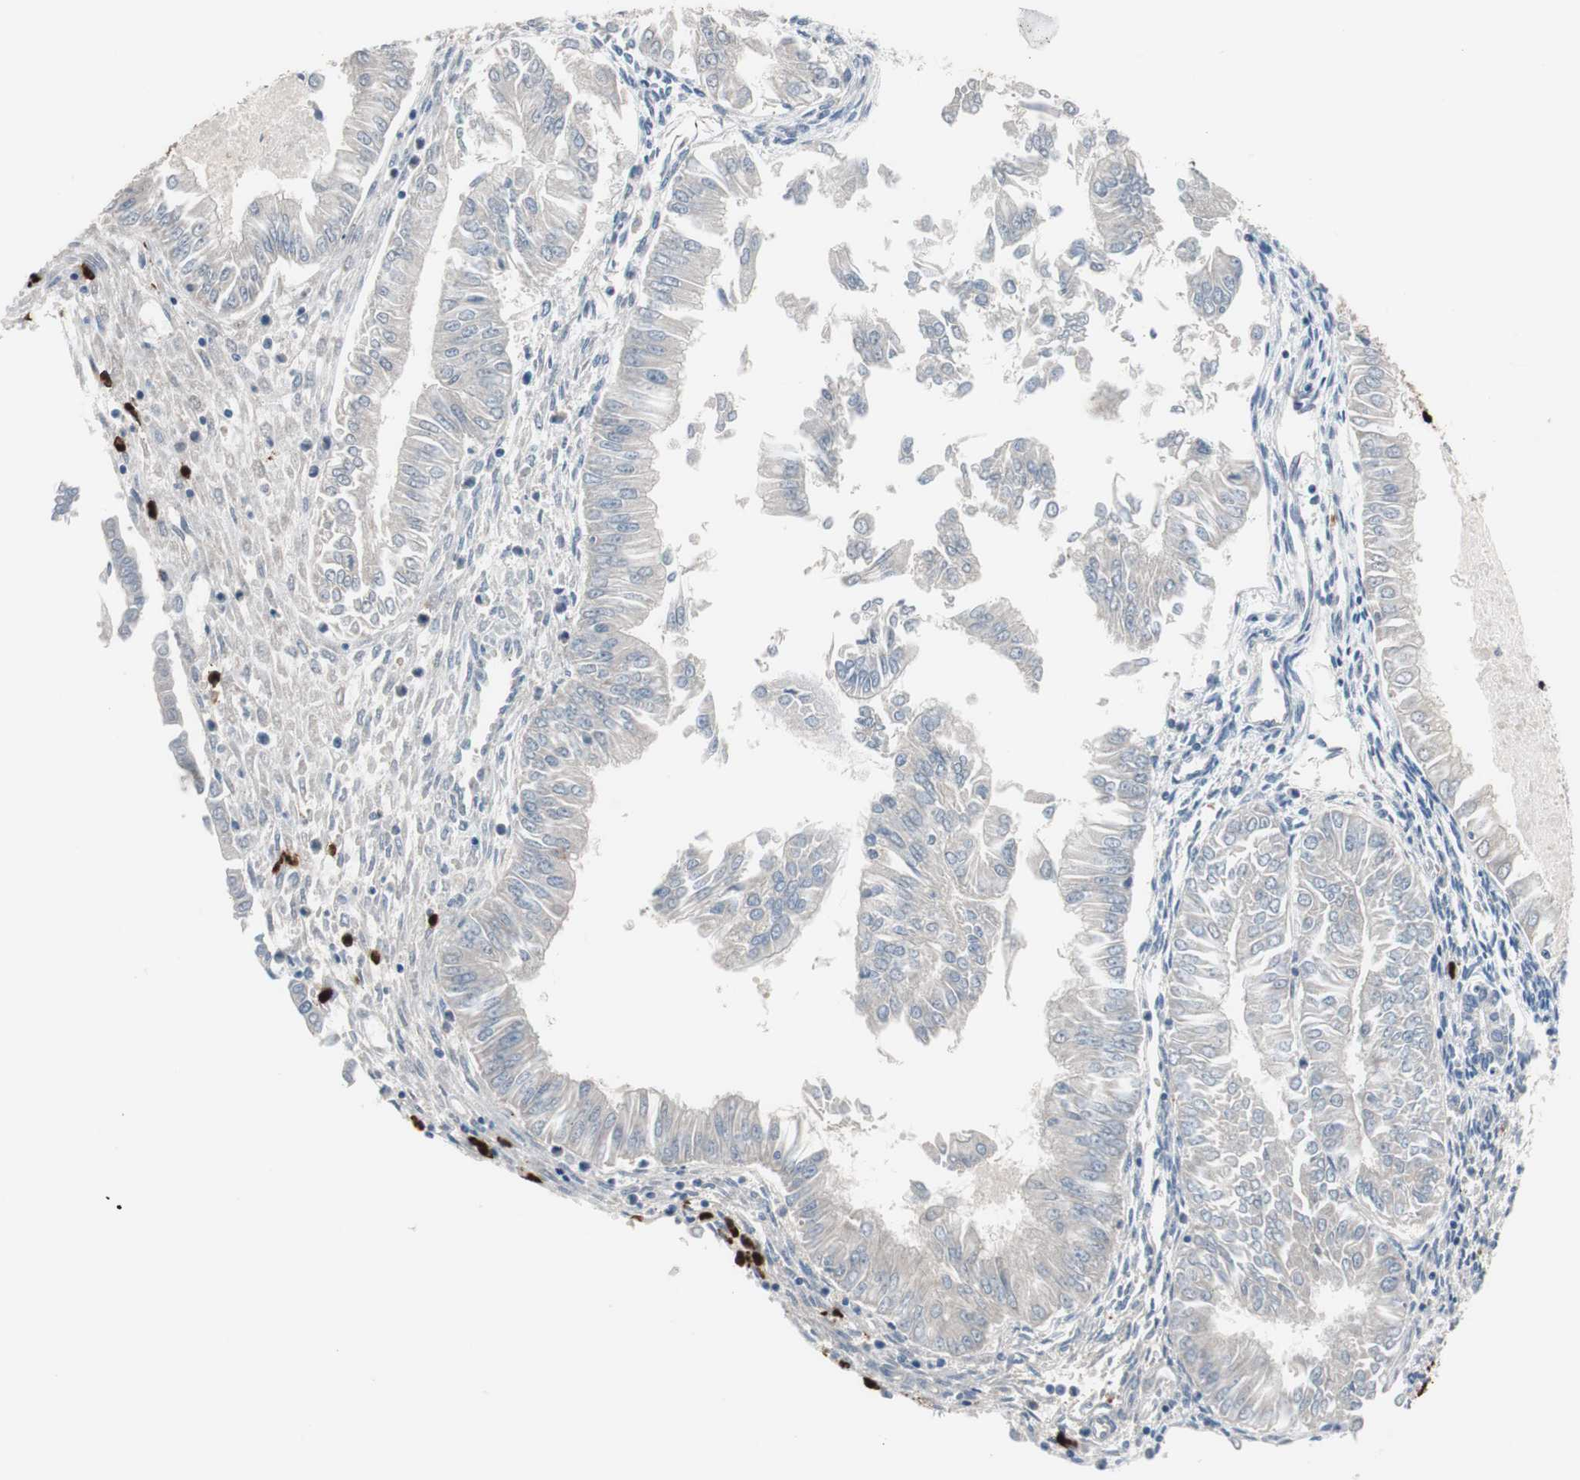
{"staining": {"intensity": "negative", "quantity": "none", "location": "none"}, "tissue": "endometrial cancer", "cell_type": "Tumor cells", "image_type": "cancer", "snomed": [{"axis": "morphology", "description": "Adenocarcinoma, NOS"}, {"axis": "topography", "description": "Endometrium"}], "caption": "High power microscopy photomicrograph of an immunohistochemistry (IHC) histopathology image of adenocarcinoma (endometrial), revealing no significant expression in tumor cells.", "gene": "CLEC4D", "patient": {"sex": "female", "age": 53}}